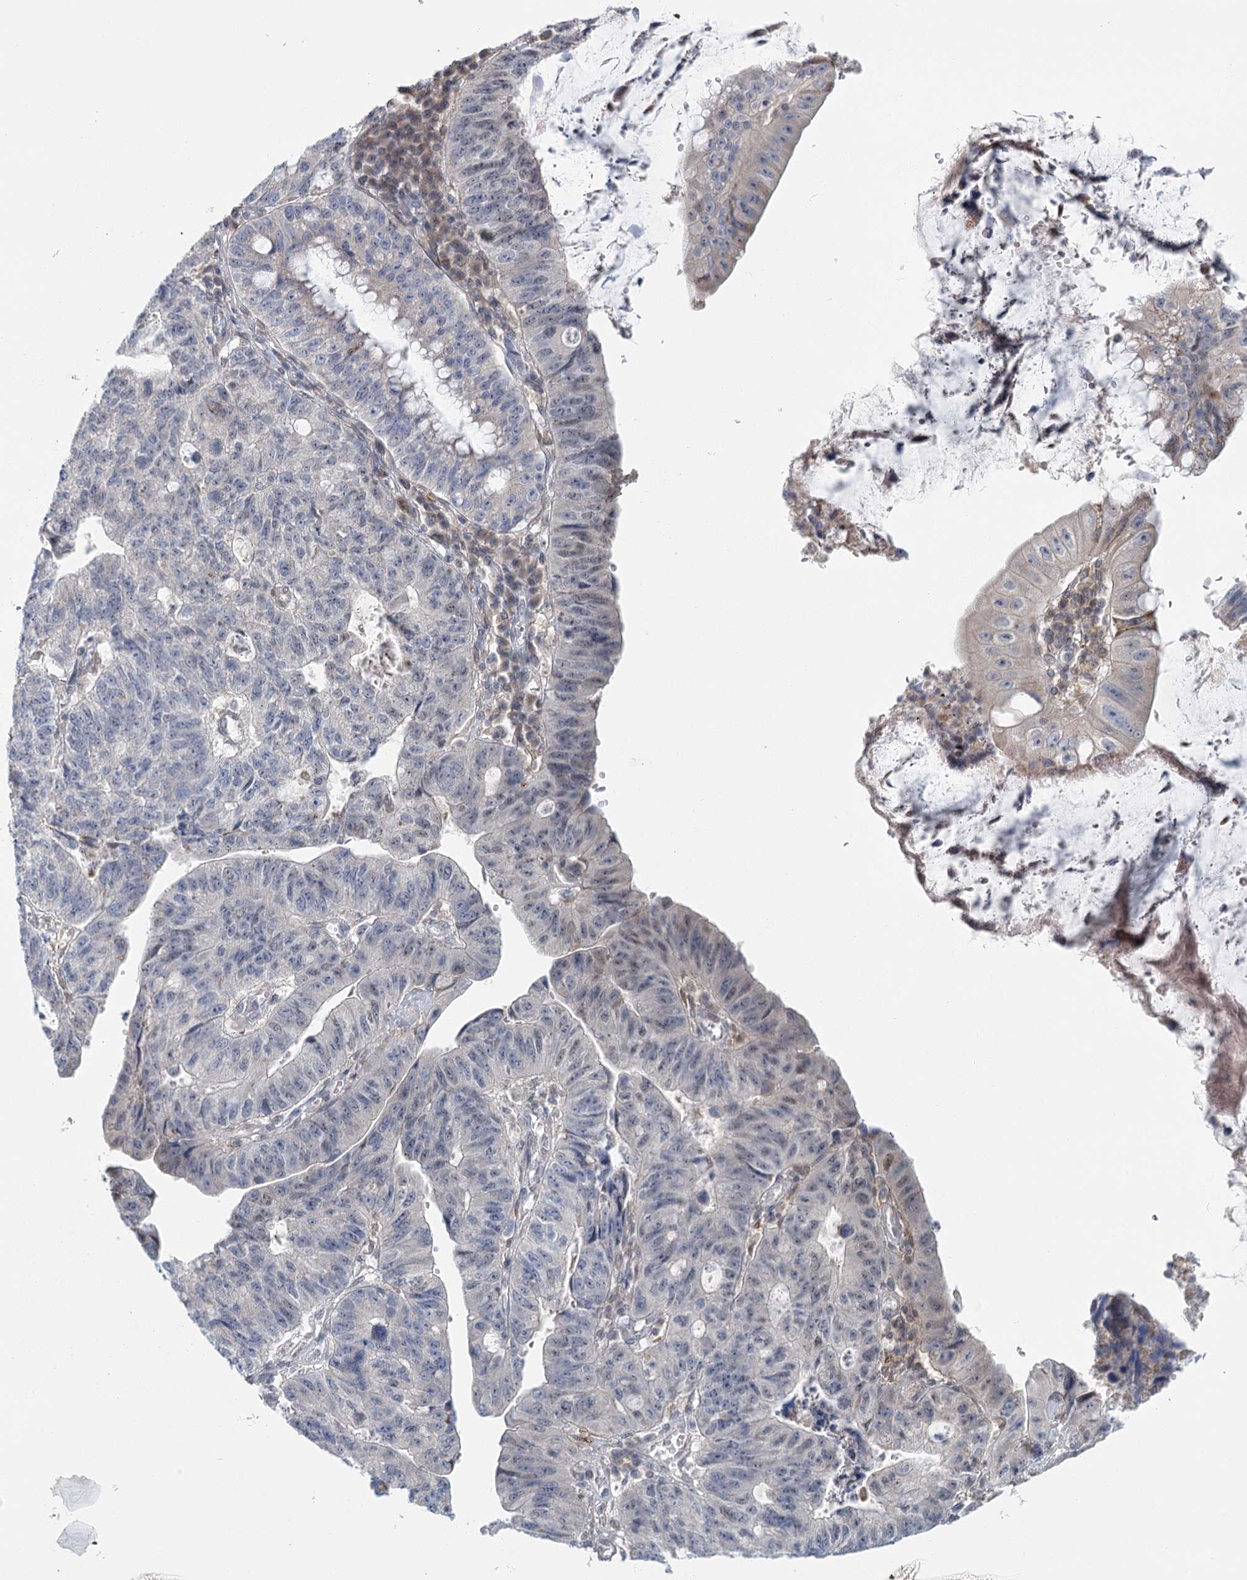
{"staining": {"intensity": "weak", "quantity": "<25%", "location": "nuclear"}, "tissue": "stomach cancer", "cell_type": "Tumor cells", "image_type": "cancer", "snomed": [{"axis": "morphology", "description": "Adenocarcinoma, NOS"}, {"axis": "topography", "description": "Stomach"}], "caption": "DAB immunohistochemical staining of stomach adenocarcinoma reveals no significant positivity in tumor cells.", "gene": "USP11", "patient": {"sex": "male", "age": 59}}